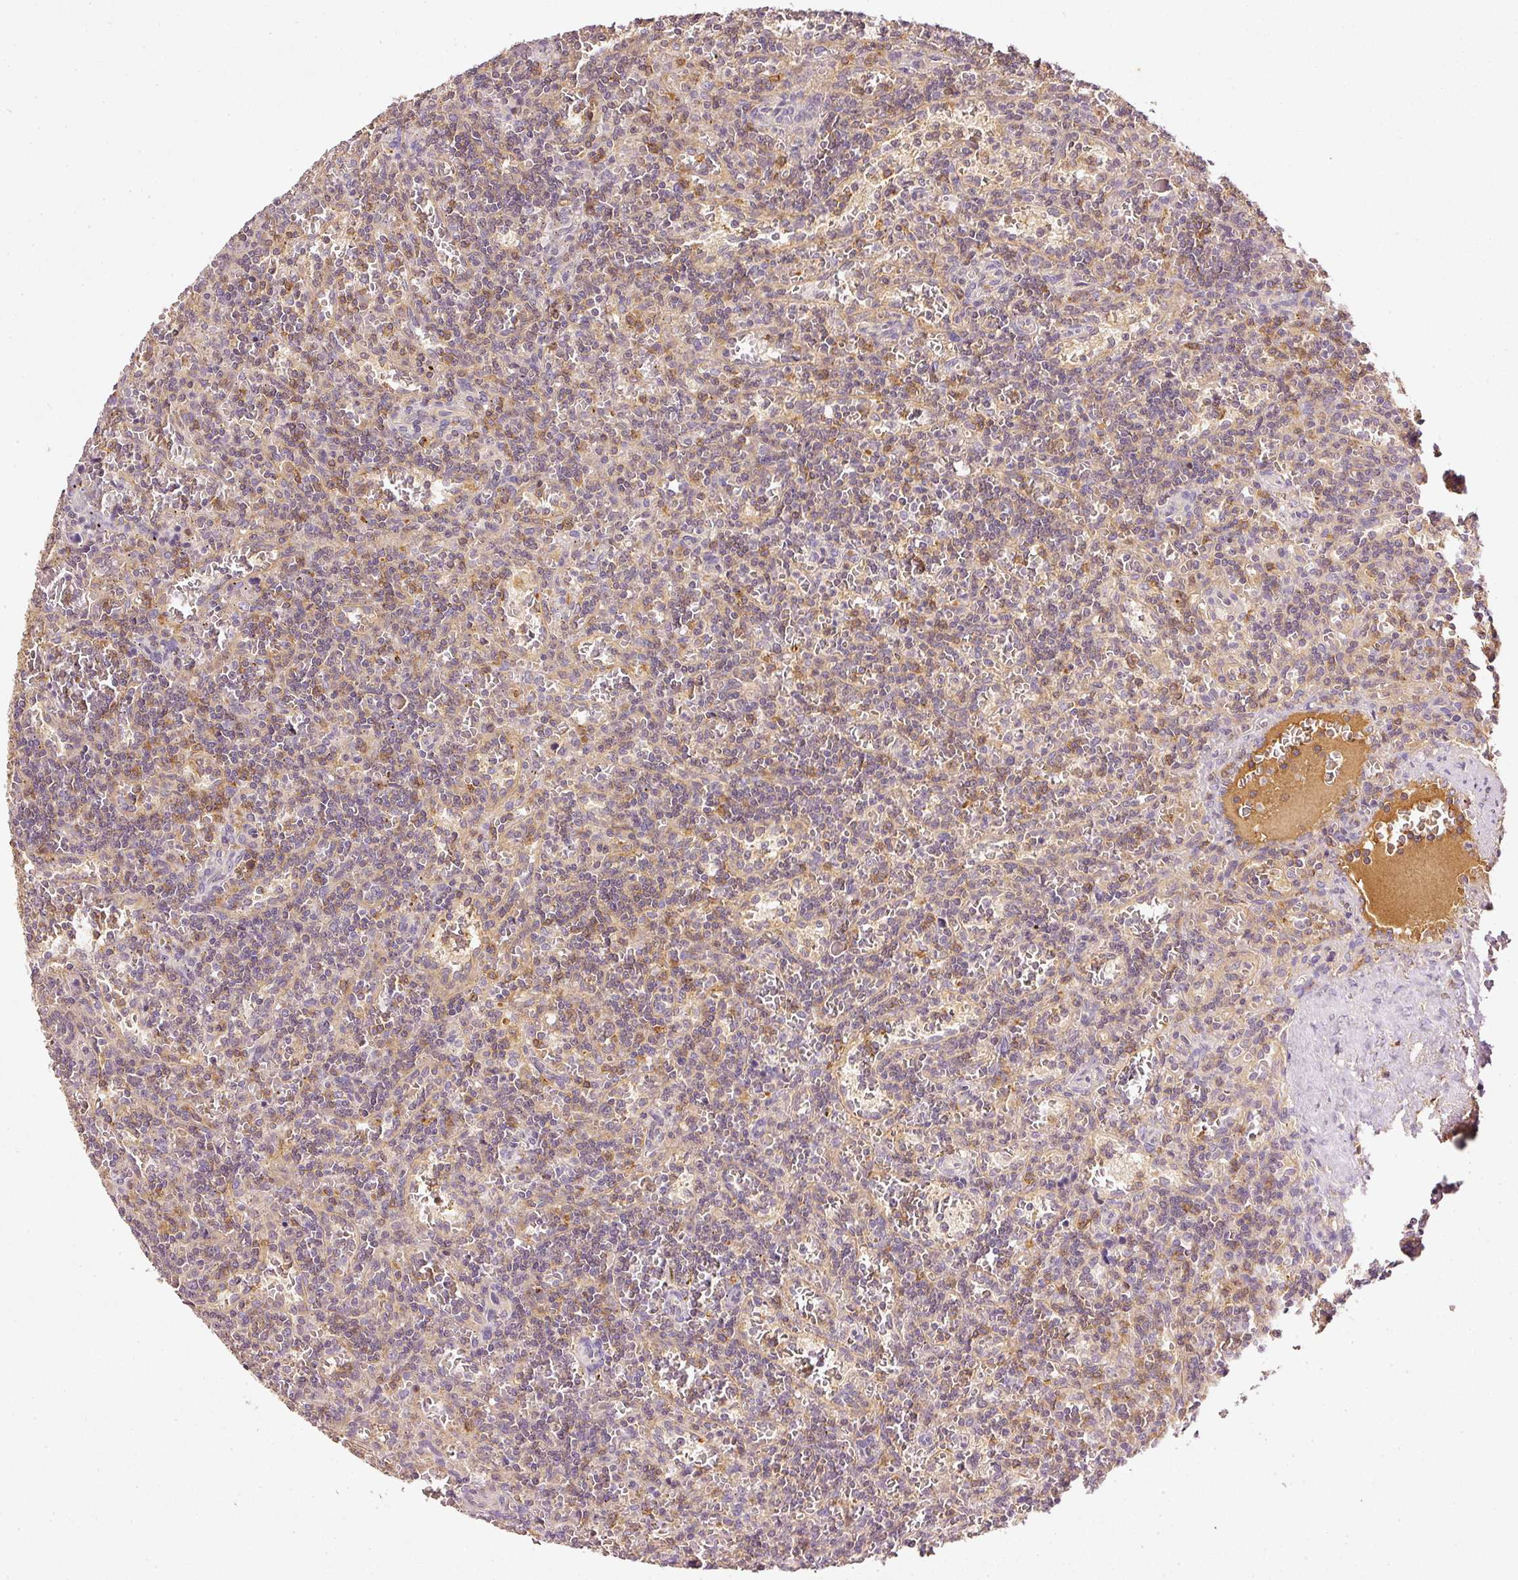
{"staining": {"intensity": "moderate", "quantity": "<25%", "location": "cytoplasmic/membranous"}, "tissue": "lymphoma", "cell_type": "Tumor cells", "image_type": "cancer", "snomed": [{"axis": "morphology", "description": "Malignant lymphoma, non-Hodgkin's type, Low grade"}, {"axis": "topography", "description": "Spleen"}], "caption": "About <25% of tumor cells in lymphoma display moderate cytoplasmic/membranous protein expression as visualized by brown immunohistochemical staining.", "gene": "EVL", "patient": {"sex": "male", "age": 73}}